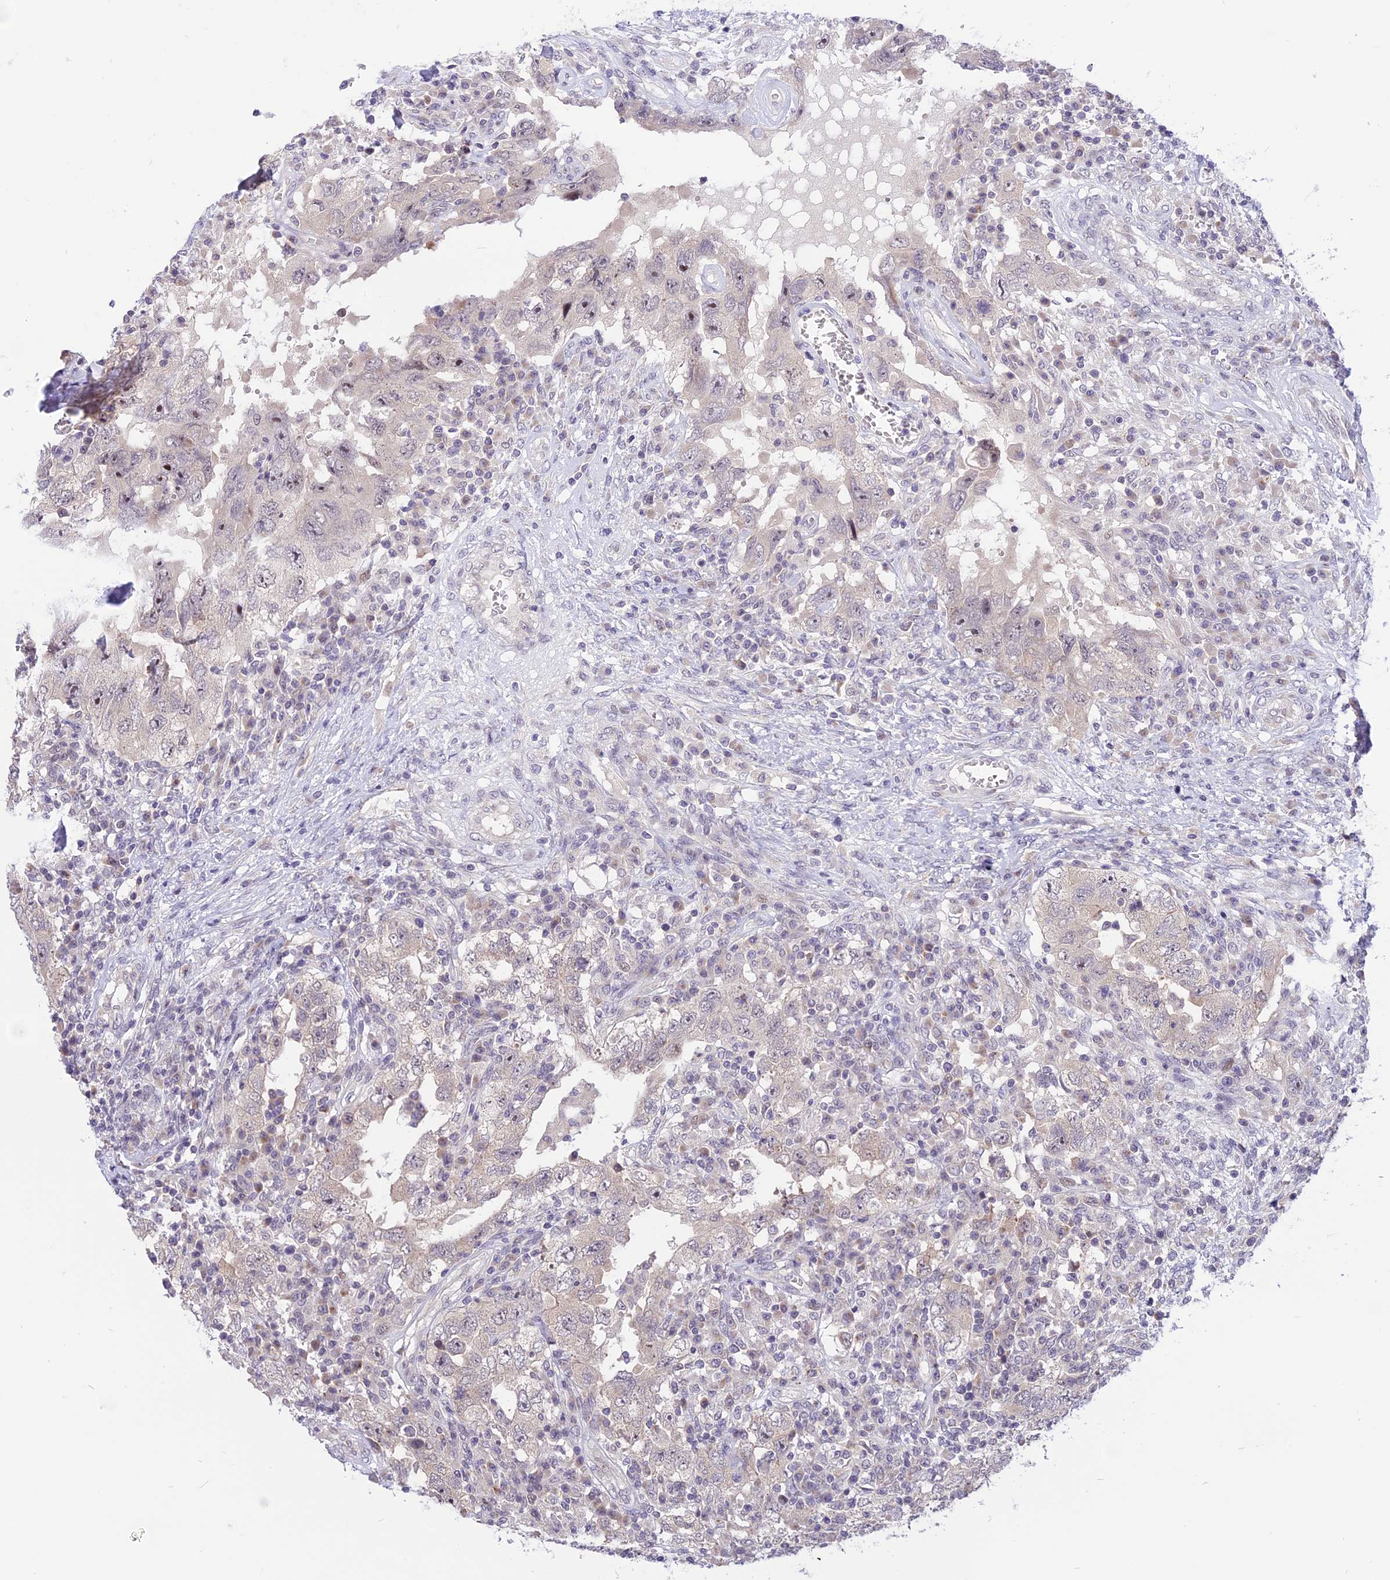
{"staining": {"intensity": "negative", "quantity": "none", "location": "none"}, "tissue": "testis cancer", "cell_type": "Tumor cells", "image_type": "cancer", "snomed": [{"axis": "morphology", "description": "Carcinoma, Embryonal, NOS"}, {"axis": "topography", "description": "Testis"}], "caption": "A photomicrograph of human testis cancer (embryonal carcinoma) is negative for staining in tumor cells.", "gene": "ZNF837", "patient": {"sex": "male", "age": 26}}